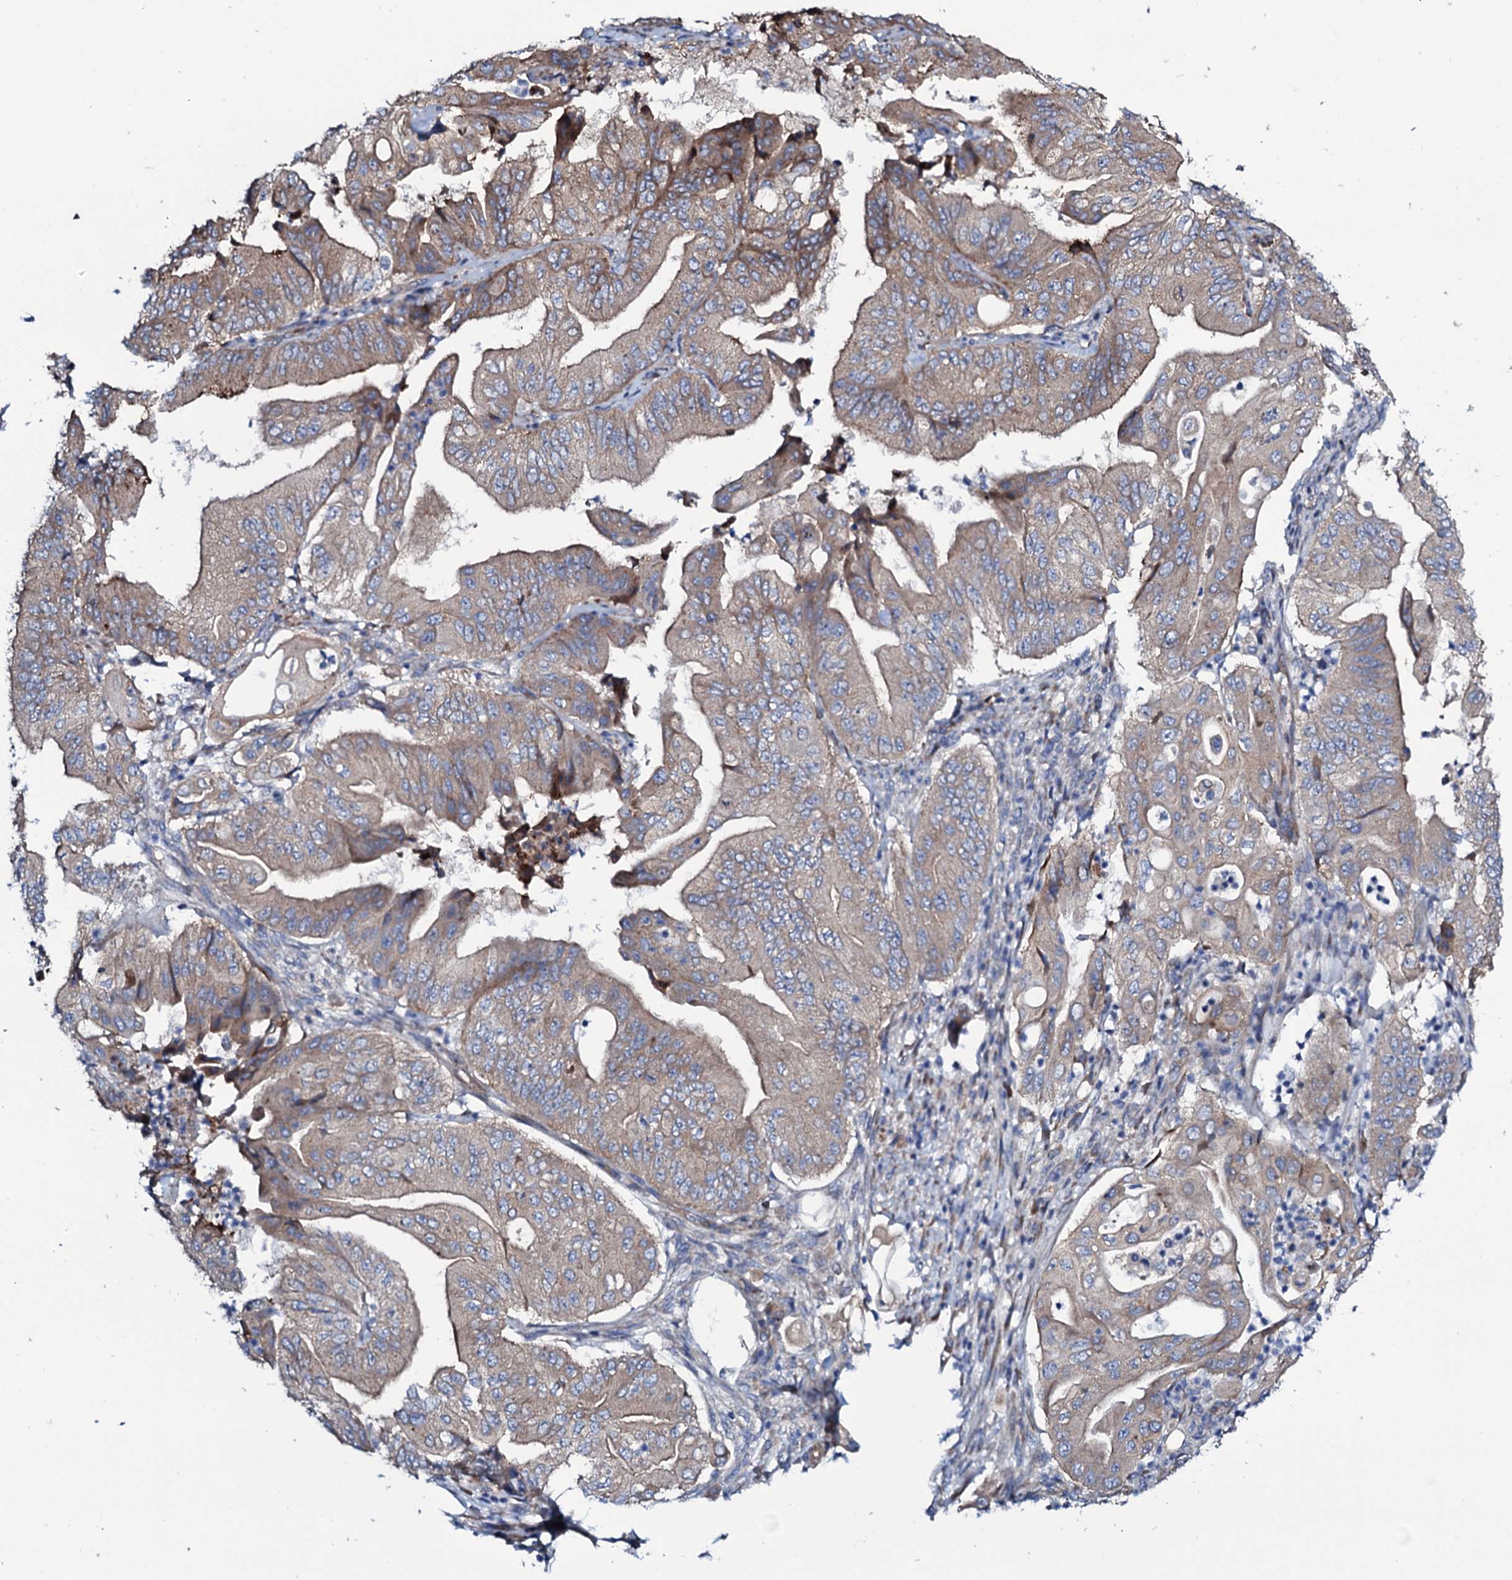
{"staining": {"intensity": "weak", "quantity": ">75%", "location": "cytoplasmic/membranous"}, "tissue": "pancreatic cancer", "cell_type": "Tumor cells", "image_type": "cancer", "snomed": [{"axis": "morphology", "description": "Adenocarcinoma, NOS"}, {"axis": "topography", "description": "Pancreas"}], "caption": "Tumor cells exhibit weak cytoplasmic/membranous positivity in about >75% of cells in pancreatic cancer (adenocarcinoma). The staining was performed using DAB to visualize the protein expression in brown, while the nuclei were stained in blue with hematoxylin (Magnification: 20x).", "gene": "STARD13", "patient": {"sex": "female", "age": 77}}